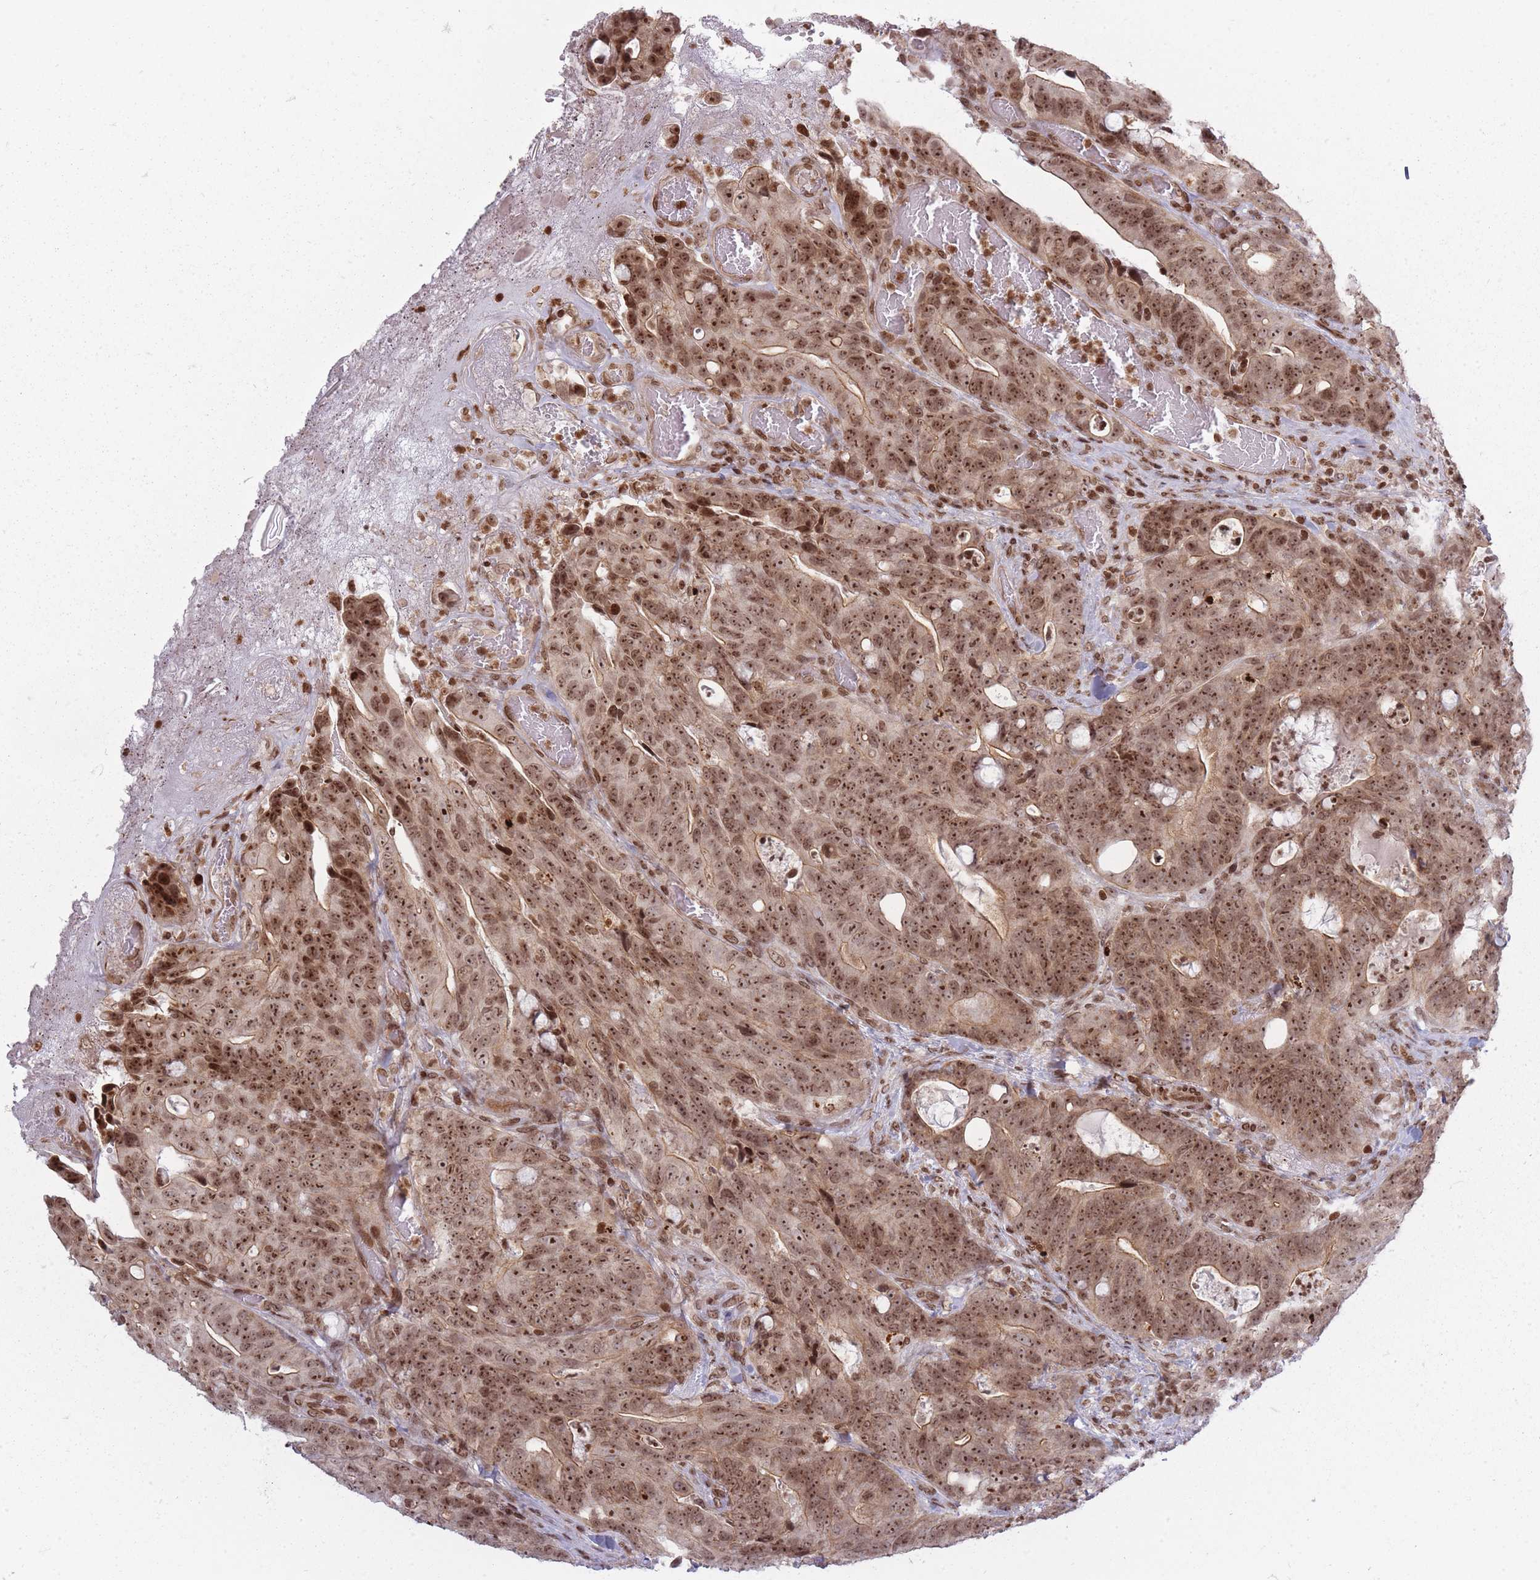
{"staining": {"intensity": "moderate", "quantity": ">75%", "location": "cytoplasmic/membranous,nuclear"}, "tissue": "colorectal cancer", "cell_type": "Tumor cells", "image_type": "cancer", "snomed": [{"axis": "morphology", "description": "Adenocarcinoma, NOS"}, {"axis": "topography", "description": "Colon"}], "caption": "Approximately >75% of tumor cells in adenocarcinoma (colorectal) display moderate cytoplasmic/membranous and nuclear protein expression as visualized by brown immunohistochemical staining.", "gene": "TMC6", "patient": {"sex": "female", "age": 82}}